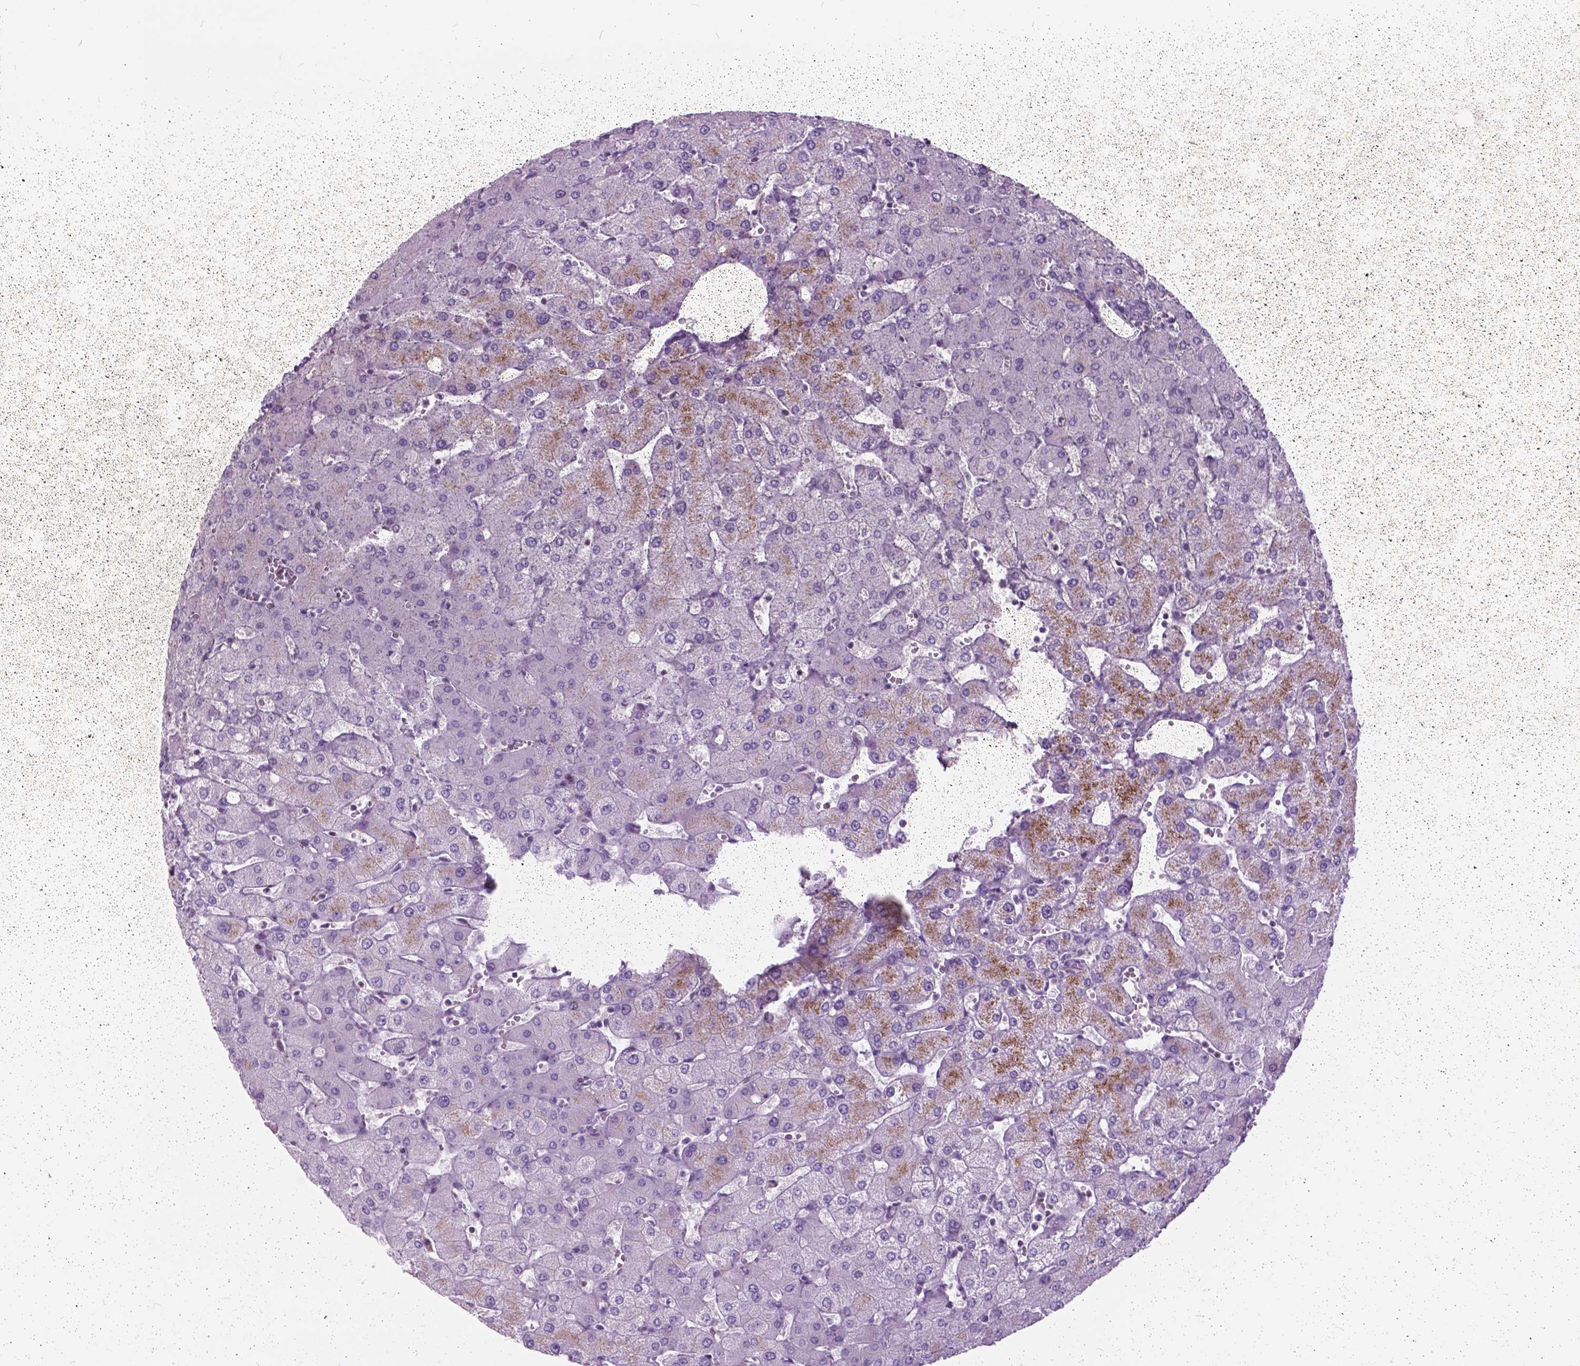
{"staining": {"intensity": "negative", "quantity": "none", "location": "none"}, "tissue": "liver", "cell_type": "Cholangiocytes", "image_type": "normal", "snomed": [{"axis": "morphology", "description": "Normal tissue, NOS"}, {"axis": "topography", "description": "Liver"}], "caption": "Immunohistochemical staining of unremarkable human liver shows no significant positivity in cholangiocytes.", "gene": "SP140", "patient": {"sex": "female", "age": 54}}